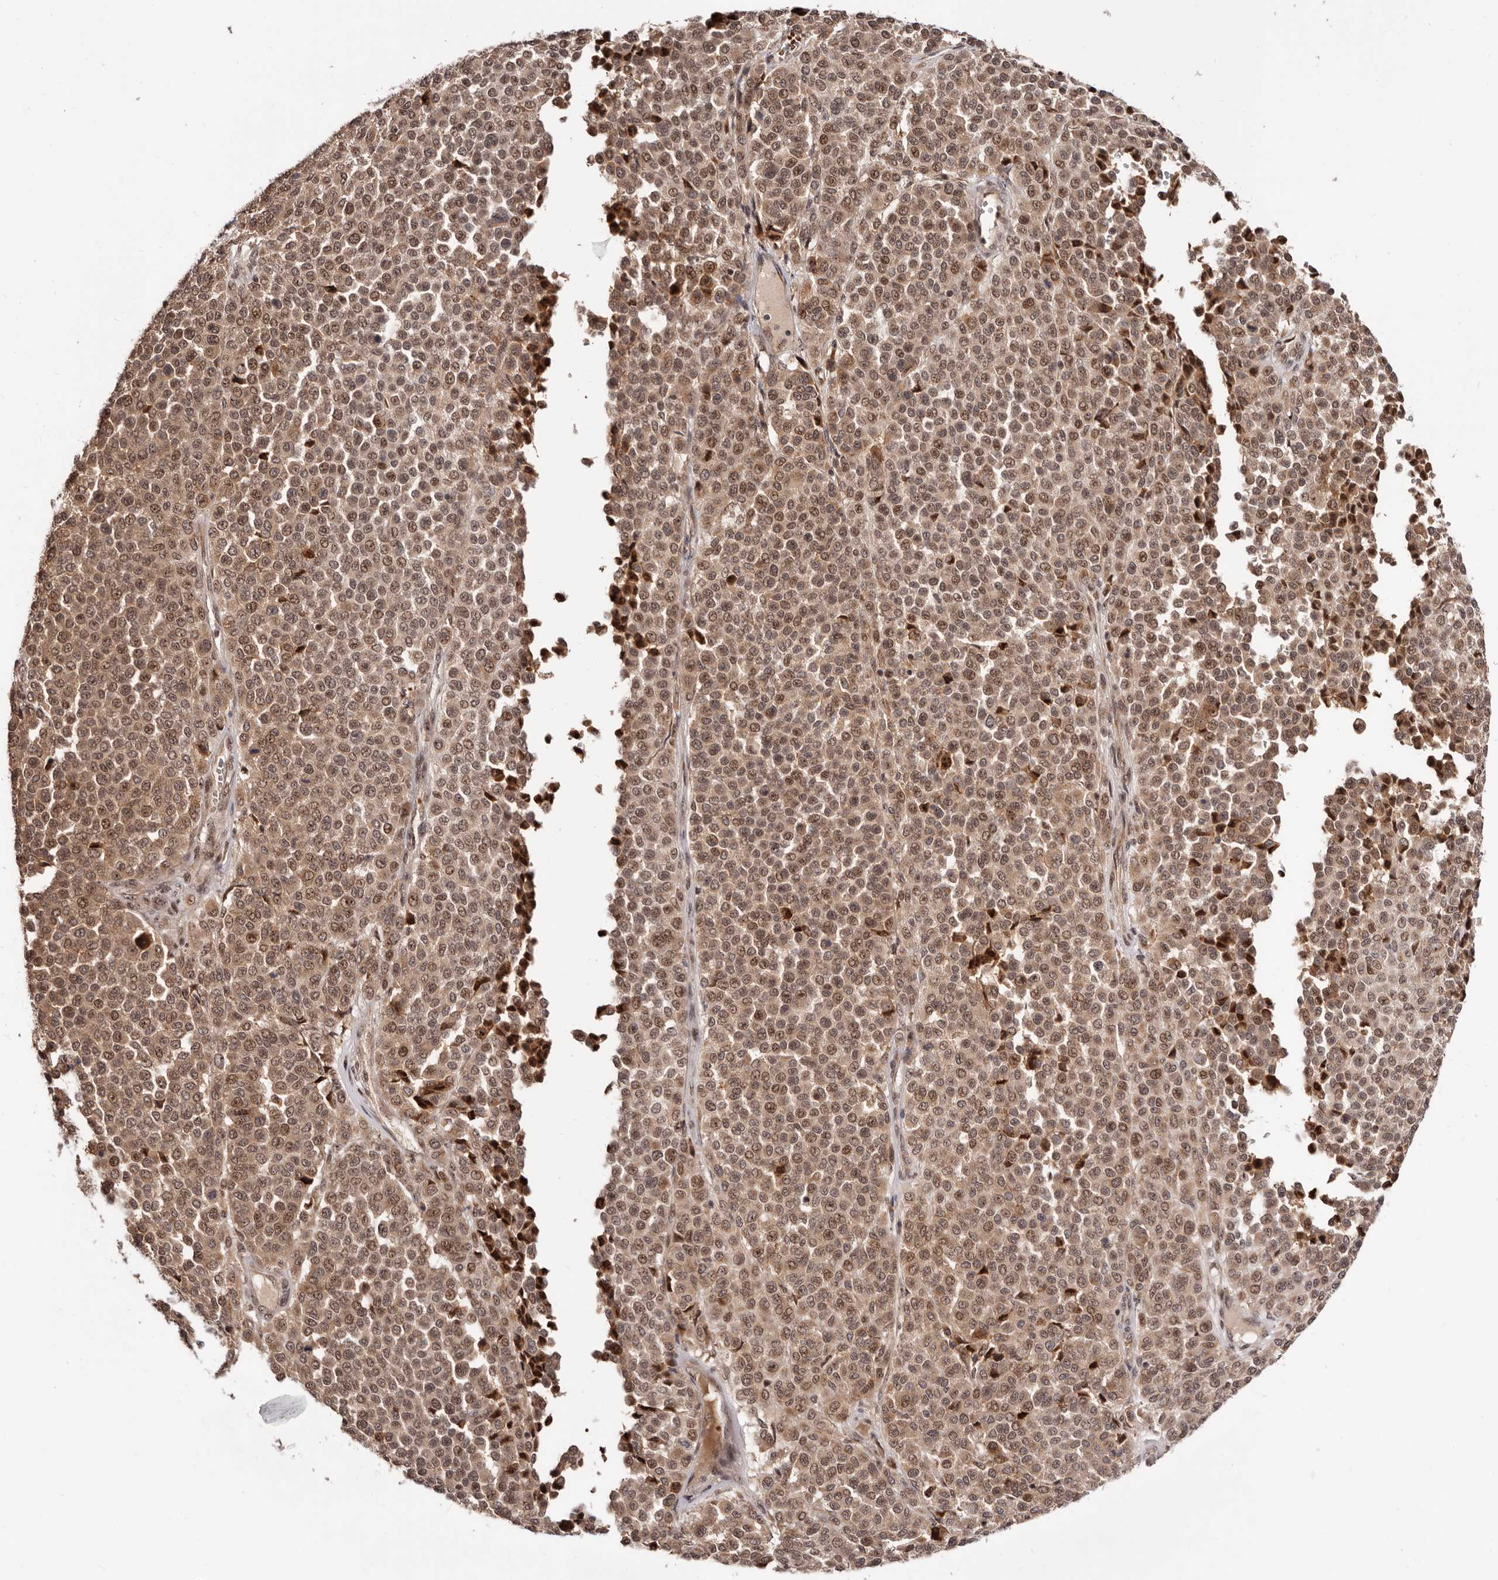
{"staining": {"intensity": "moderate", "quantity": ">75%", "location": "cytoplasmic/membranous,nuclear"}, "tissue": "melanoma", "cell_type": "Tumor cells", "image_type": "cancer", "snomed": [{"axis": "morphology", "description": "Malignant melanoma, Metastatic site"}, {"axis": "topography", "description": "Pancreas"}], "caption": "Immunohistochemical staining of melanoma displays moderate cytoplasmic/membranous and nuclear protein positivity in approximately >75% of tumor cells.", "gene": "APOL6", "patient": {"sex": "female", "age": 30}}